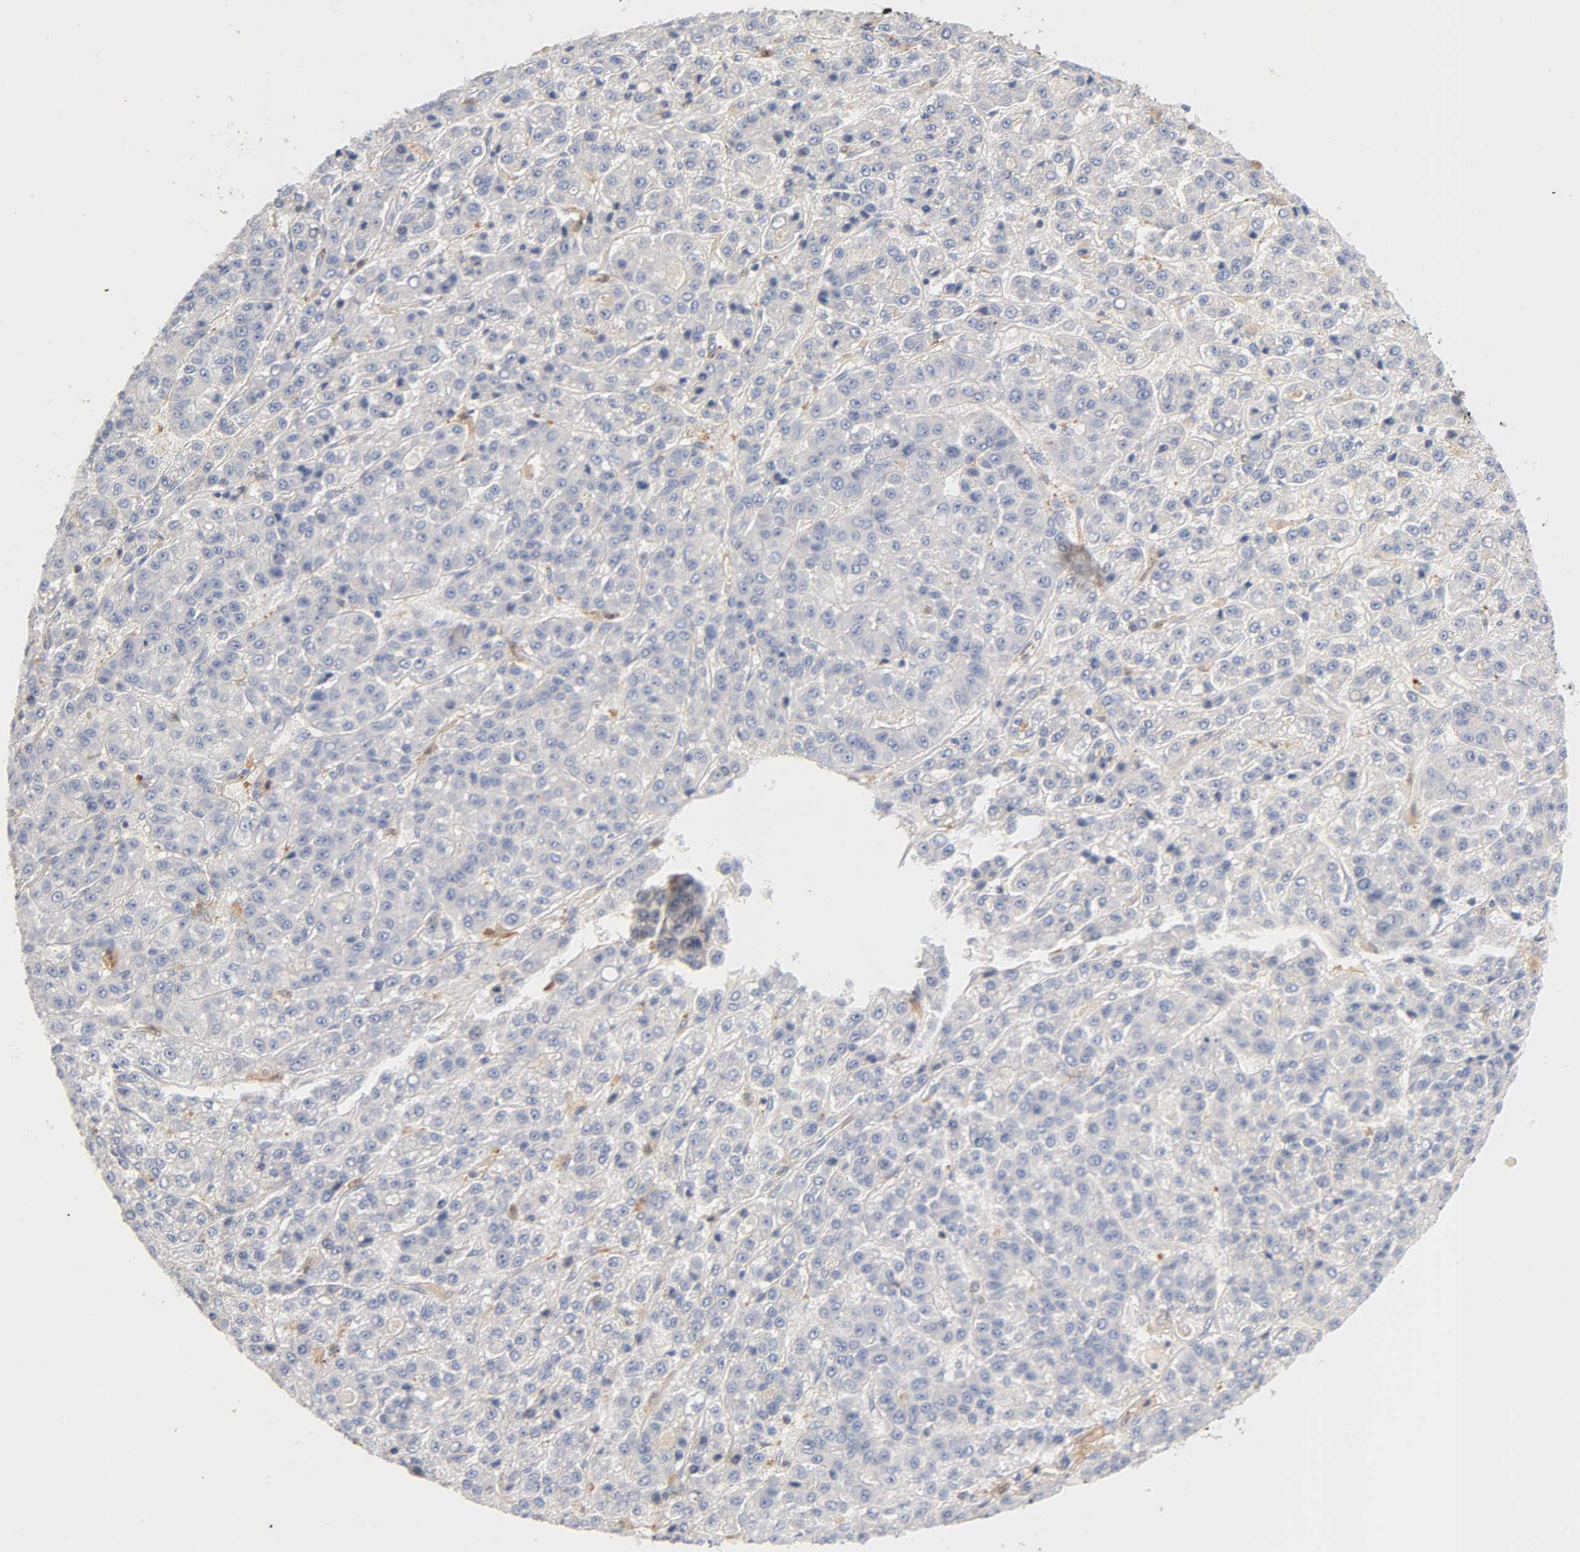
{"staining": {"intensity": "negative", "quantity": "none", "location": "none"}, "tissue": "liver cancer", "cell_type": "Tumor cells", "image_type": "cancer", "snomed": [{"axis": "morphology", "description": "Carcinoma, Hepatocellular, NOS"}, {"axis": "topography", "description": "Liver"}], "caption": "Tumor cells show no significant expression in liver hepatocellular carcinoma.", "gene": "IL18", "patient": {"sex": "male", "age": 70}}